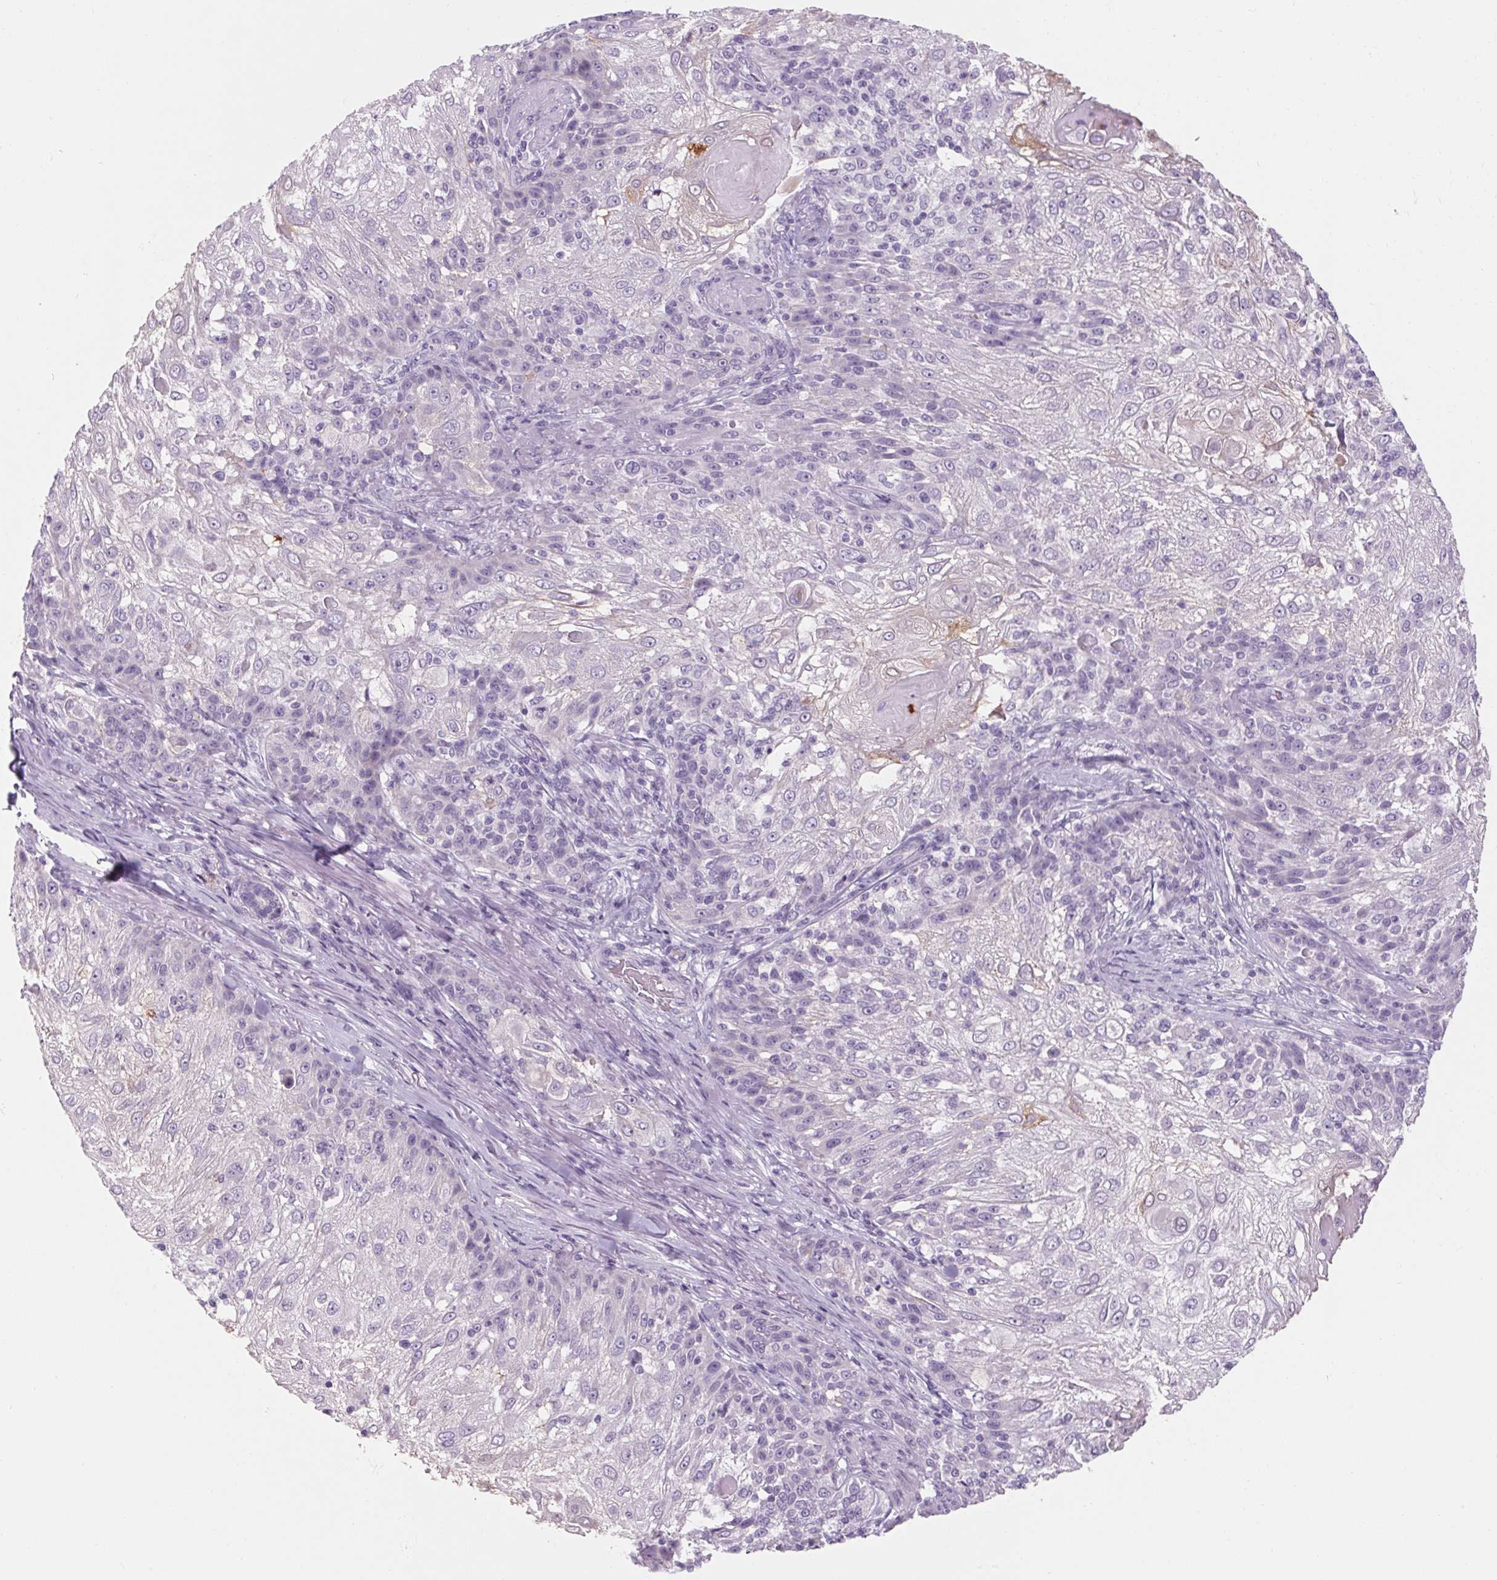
{"staining": {"intensity": "negative", "quantity": "none", "location": "none"}, "tissue": "skin cancer", "cell_type": "Tumor cells", "image_type": "cancer", "snomed": [{"axis": "morphology", "description": "Normal tissue, NOS"}, {"axis": "morphology", "description": "Squamous cell carcinoma, NOS"}, {"axis": "topography", "description": "Skin"}], "caption": "The immunohistochemistry photomicrograph has no significant positivity in tumor cells of skin squamous cell carcinoma tissue. (DAB IHC with hematoxylin counter stain).", "gene": "RPTN", "patient": {"sex": "female", "age": 83}}